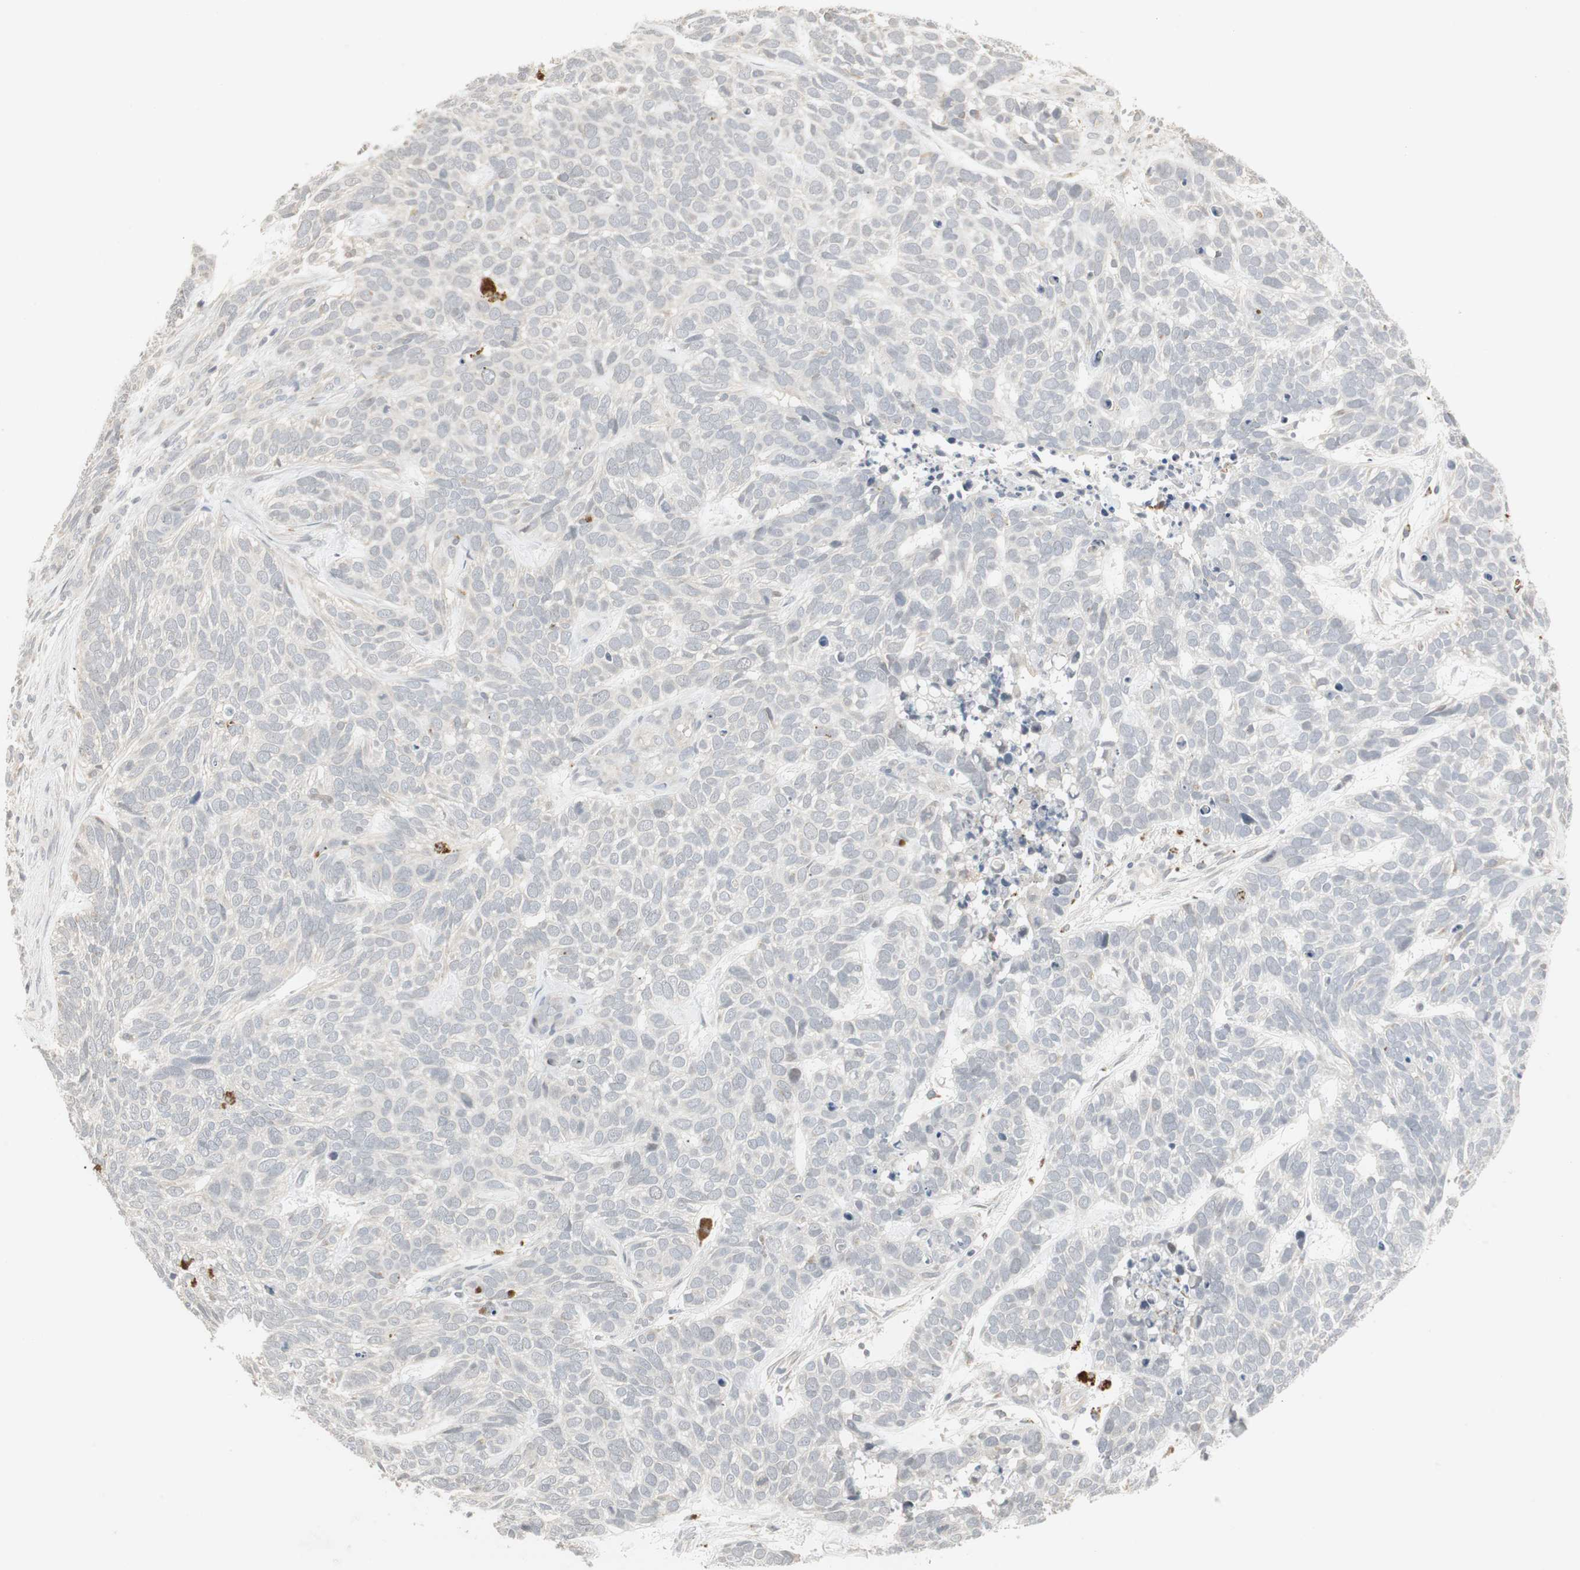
{"staining": {"intensity": "negative", "quantity": "none", "location": "none"}, "tissue": "skin cancer", "cell_type": "Tumor cells", "image_type": "cancer", "snomed": [{"axis": "morphology", "description": "Basal cell carcinoma"}, {"axis": "topography", "description": "Skin"}], "caption": "High power microscopy photomicrograph of an immunohistochemistry (IHC) photomicrograph of basal cell carcinoma (skin), revealing no significant staining in tumor cells. (DAB immunohistochemistry, high magnification).", "gene": "SNX4", "patient": {"sex": "male", "age": 87}}